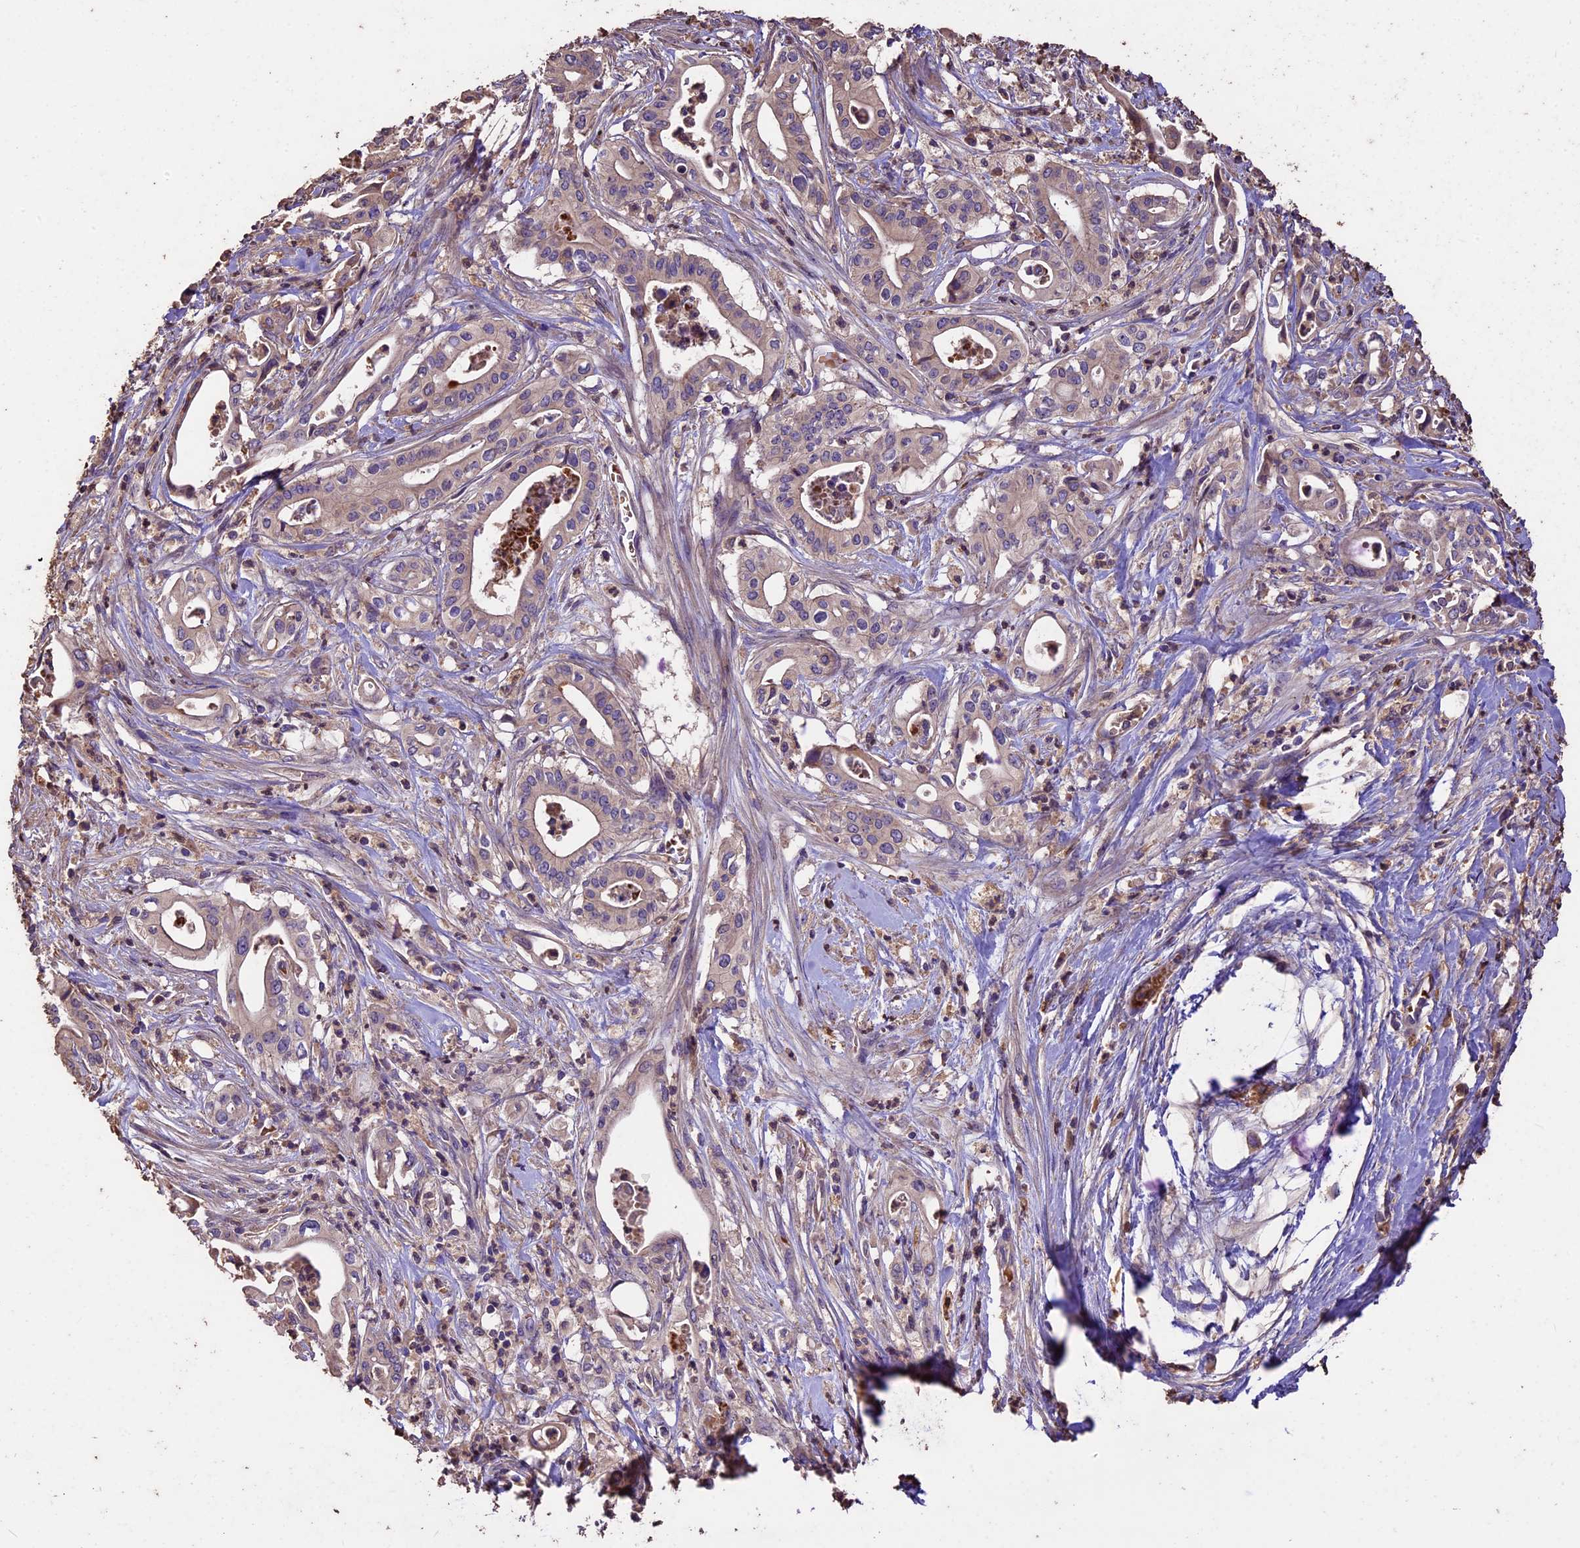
{"staining": {"intensity": "weak", "quantity": "25%-75%", "location": "cytoplasmic/membranous"}, "tissue": "pancreatic cancer", "cell_type": "Tumor cells", "image_type": "cancer", "snomed": [{"axis": "morphology", "description": "Adenocarcinoma, NOS"}, {"axis": "topography", "description": "Pancreas"}], "caption": "DAB immunohistochemical staining of adenocarcinoma (pancreatic) shows weak cytoplasmic/membranous protein staining in about 25%-75% of tumor cells. (DAB (3,3'-diaminobenzidine) = brown stain, brightfield microscopy at high magnification).", "gene": "CRLF1", "patient": {"sex": "female", "age": 77}}